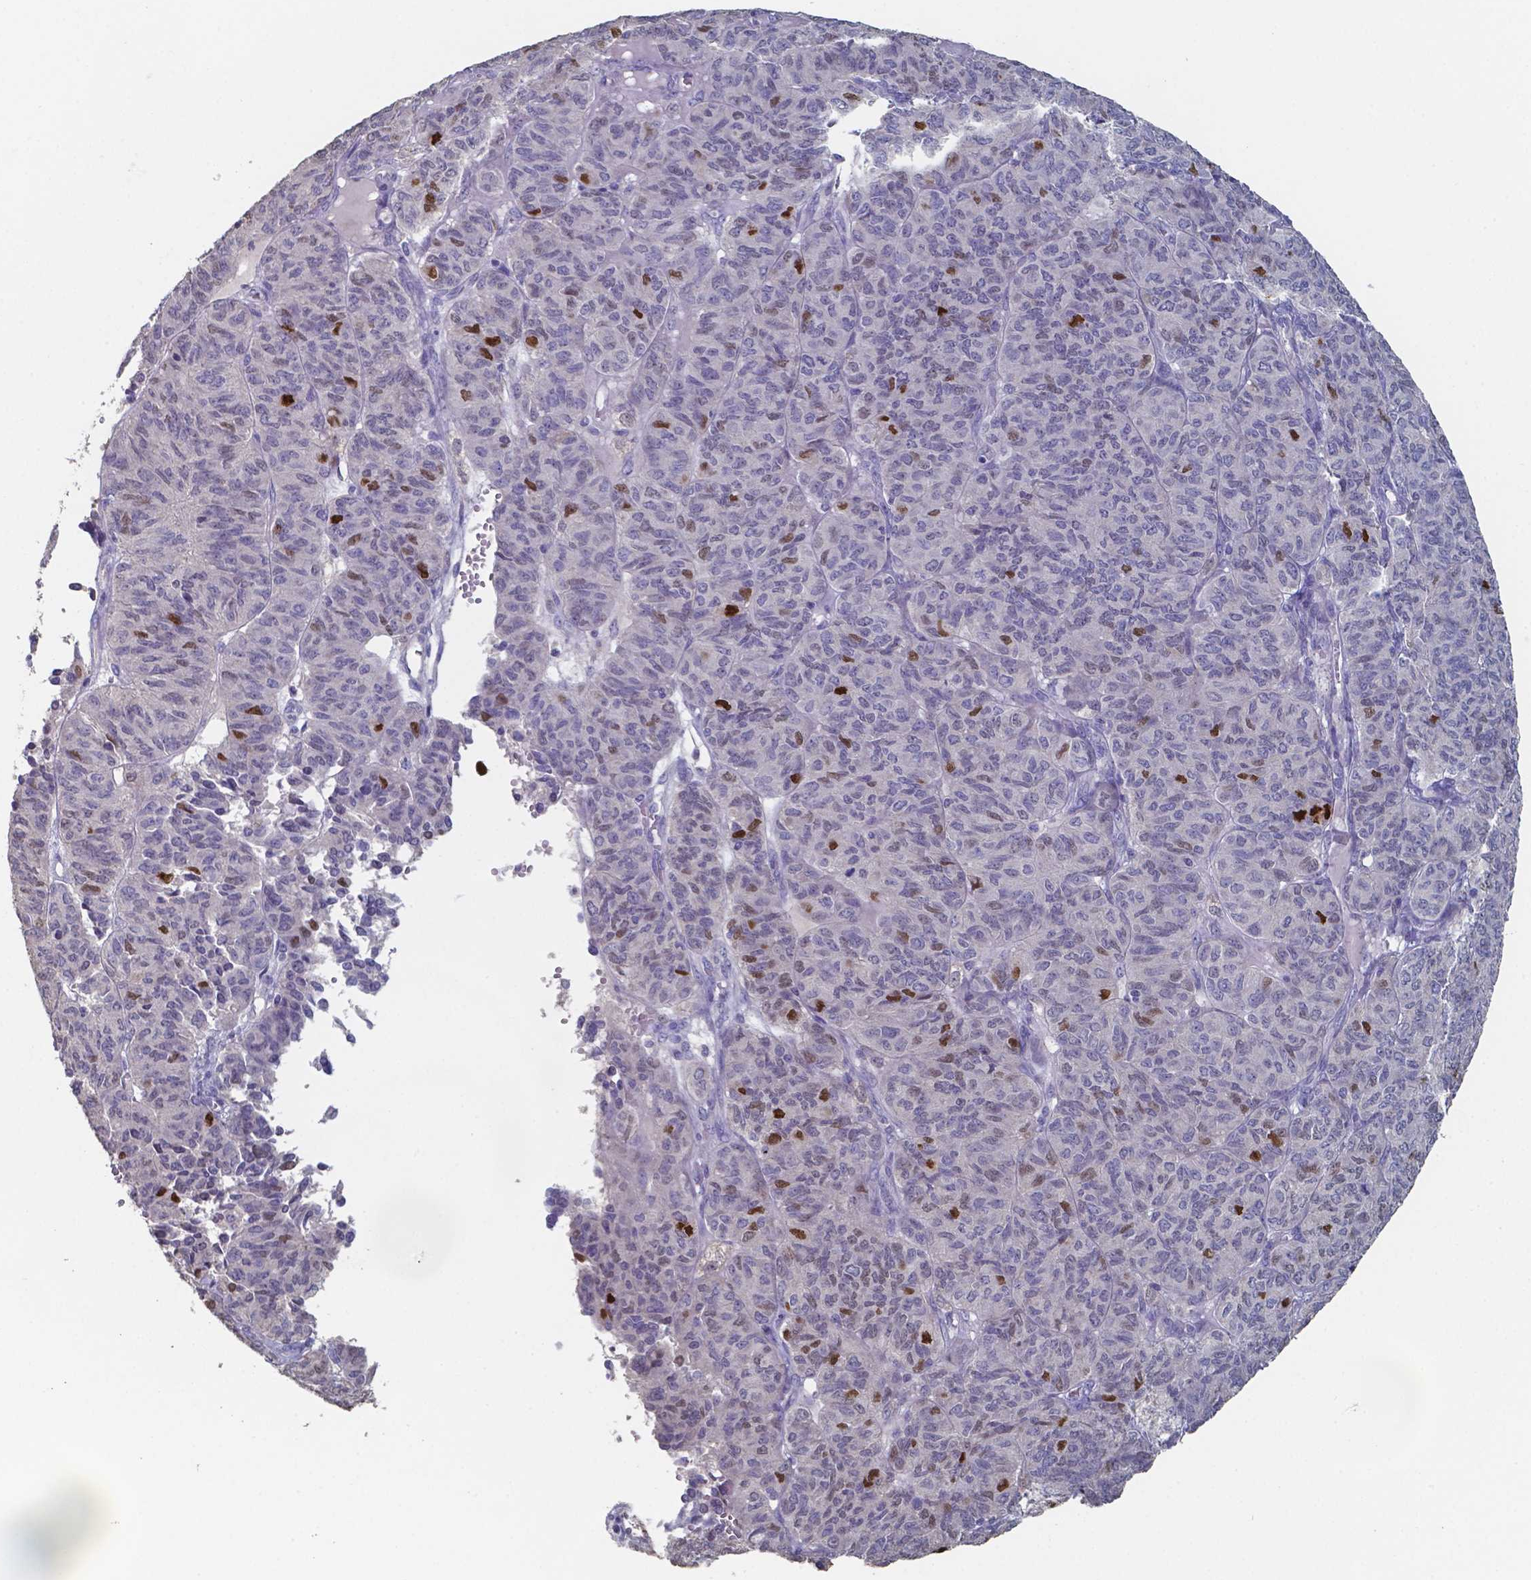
{"staining": {"intensity": "strong", "quantity": "<25%", "location": "nuclear"}, "tissue": "ovarian cancer", "cell_type": "Tumor cells", "image_type": "cancer", "snomed": [{"axis": "morphology", "description": "Carcinoma, endometroid"}, {"axis": "topography", "description": "Ovary"}], "caption": "A histopathology image showing strong nuclear staining in approximately <25% of tumor cells in ovarian cancer (endometroid carcinoma), as visualized by brown immunohistochemical staining.", "gene": "FOXJ1", "patient": {"sex": "female", "age": 80}}